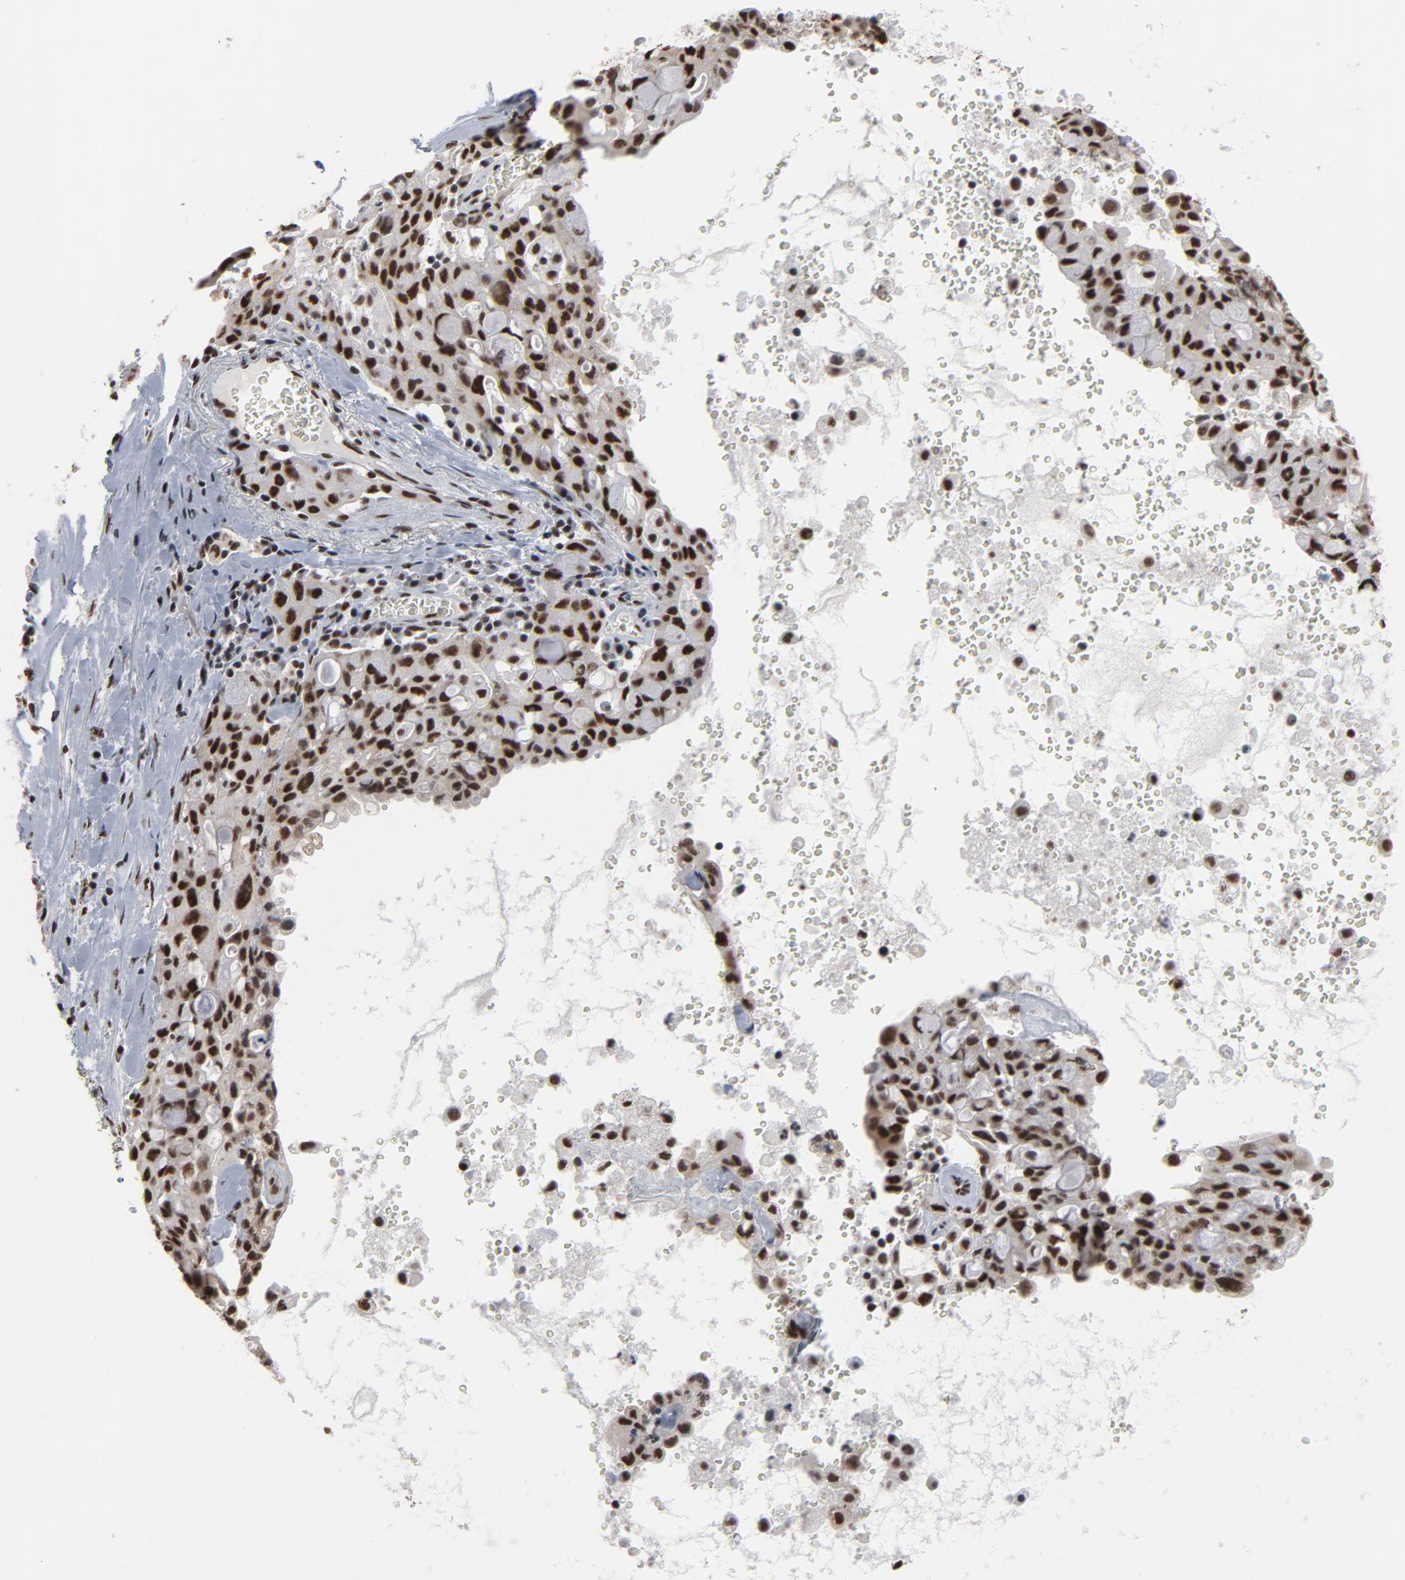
{"staining": {"intensity": "strong", "quantity": ">75%", "location": "nuclear"}, "tissue": "lung cancer", "cell_type": "Tumor cells", "image_type": "cancer", "snomed": [{"axis": "morphology", "description": "Adenocarcinoma, NOS"}, {"axis": "topography", "description": "Lung"}], "caption": "DAB (3,3'-diaminobenzidine) immunohistochemical staining of adenocarcinoma (lung) reveals strong nuclear protein positivity in about >75% of tumor cells.", "gene": "MRE11", "patient": {"sex": "female", "age": 44}}